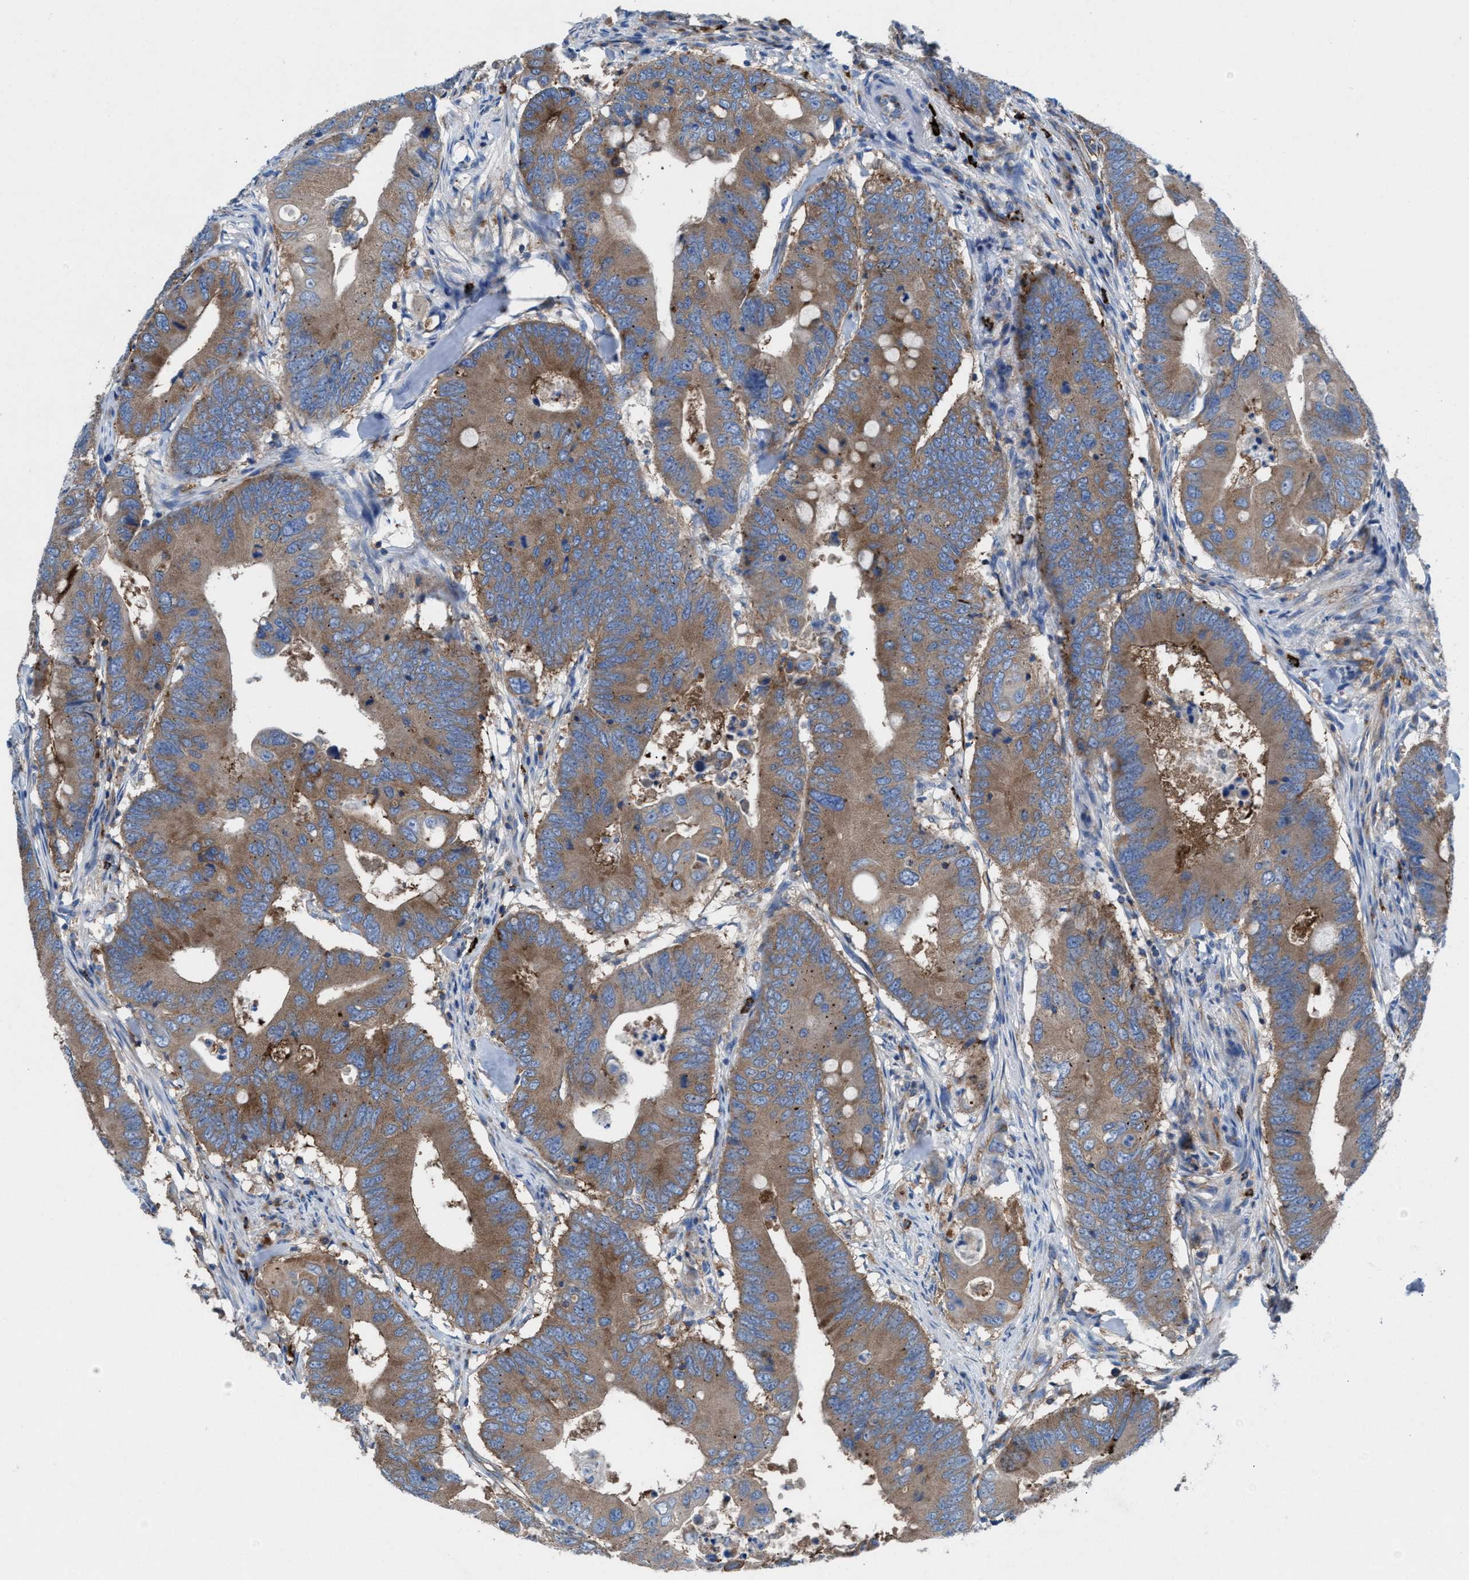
{"staining": {"intensity": "moderate", "quantity": ">75%", "location": "cytoplasmic/membranous"}, "tissue": "colorectal cancer", "cell_type": "Tumor cells", "image_type": "cancer", "snomed": [{"axis": "morphology", "description": "Adenocarcinoma, NOS"}, {"axis": "topography", "description": "Colon"}], "caption": "Immunohistochemistry of colorectal adenocarcinoma demonstrates medium levels of moderate cytoplasmic/membranous positivity in about >75% of tumor cells. The staining was performed using DAB, with brown indicating positive protein expression. Nuclei are stained blue with hematoxylin.", "gene": "NYAP1", "patient": {"sex": "male", "age": 71}}